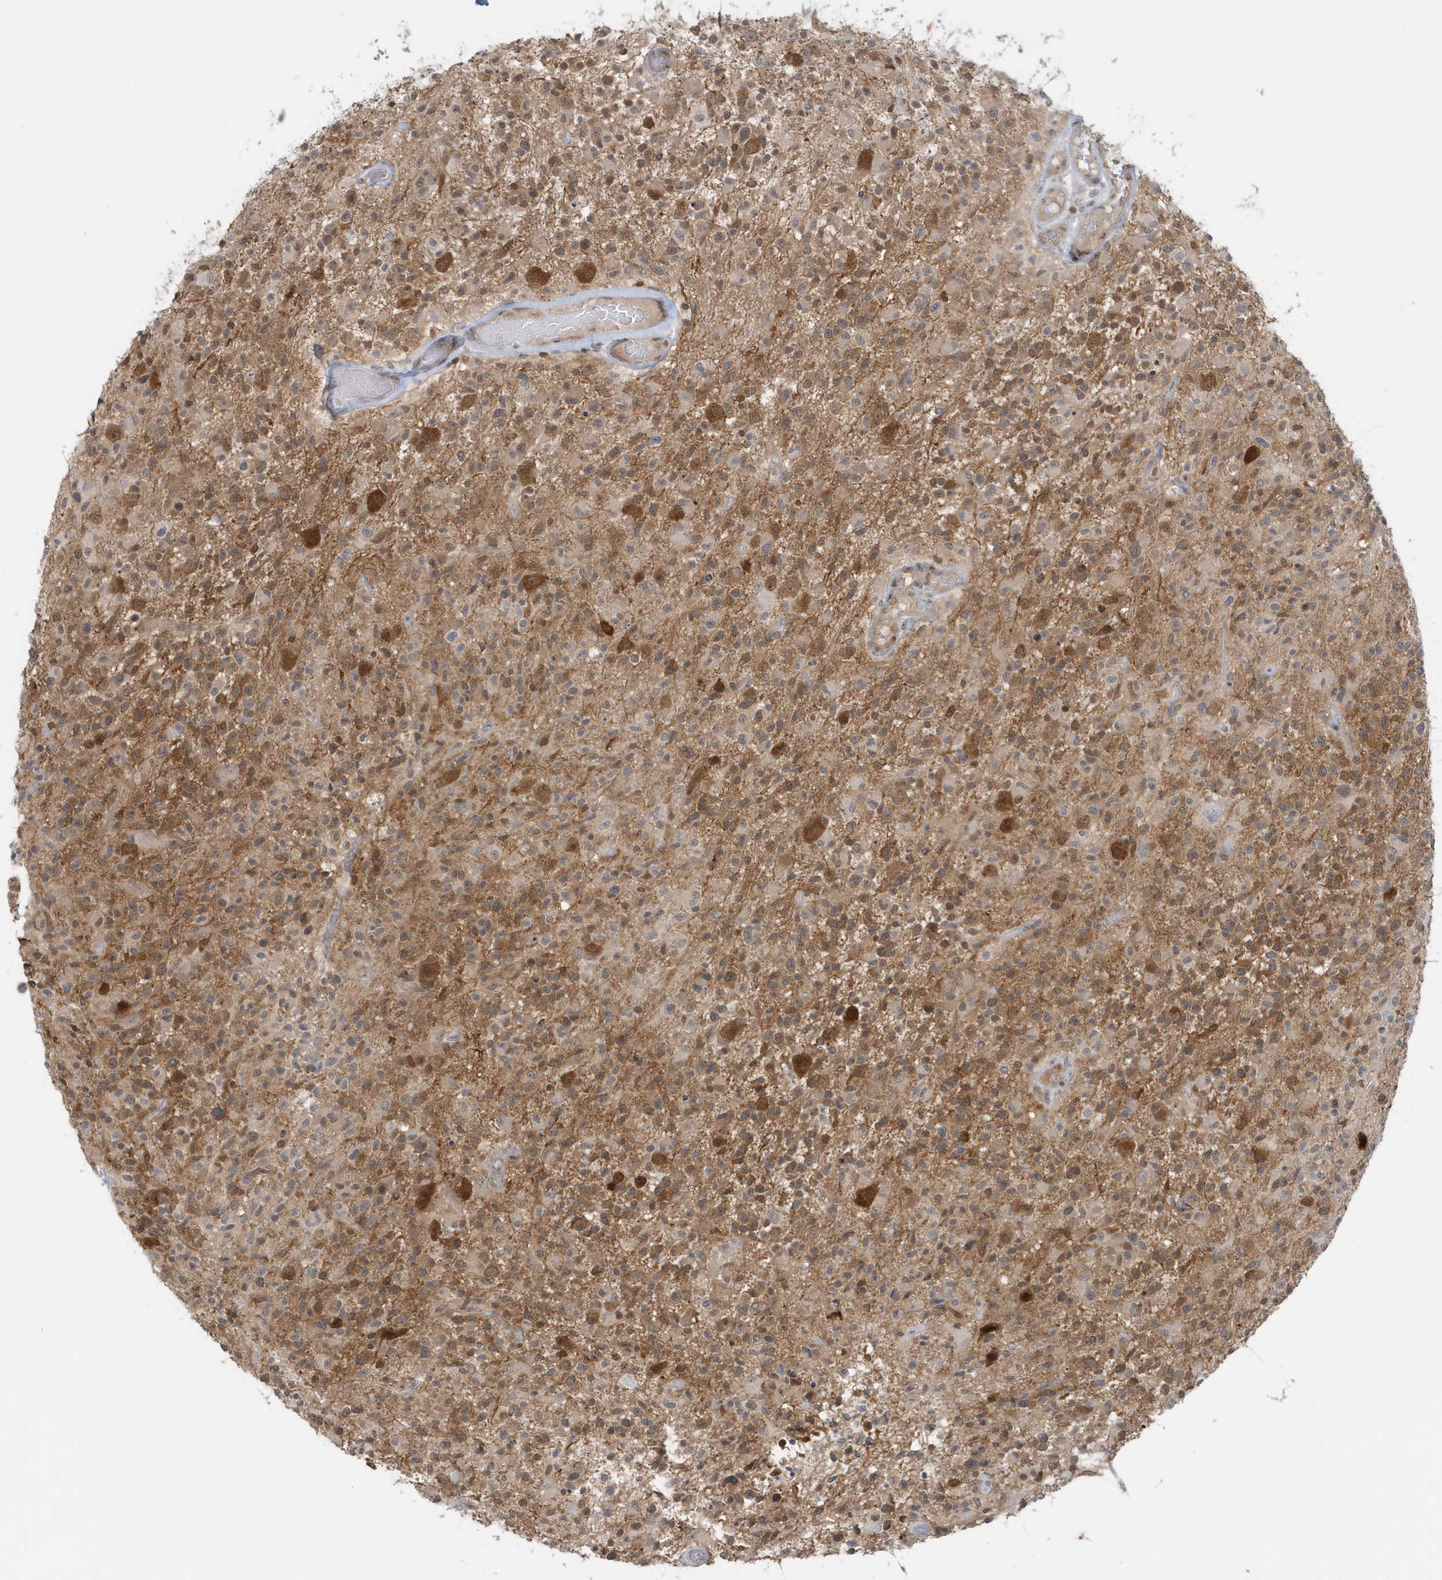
{"staining": {"intensity": "moderate", "quantity": "<25%", "location": "cytoplasmic/membranous"}, "tissue": "glioma", "cell_type": "Tumor cells", "image_type": "cancer", "snomed": [{"axis": "morphology", "description": "Glioma, malignant, High grade"}, {"axis": "morphology", "description": "Glioblastoma, NOS"}, {"axis": "topography", "description": "Brain"}], "caption": "The image exhibits staining of glioma, revealing moderate cytoplasmic/membranous protein expression (brown color) within tumor cells.", "gene": "OGA", "patient": {"sex": "male", "age": 60}}